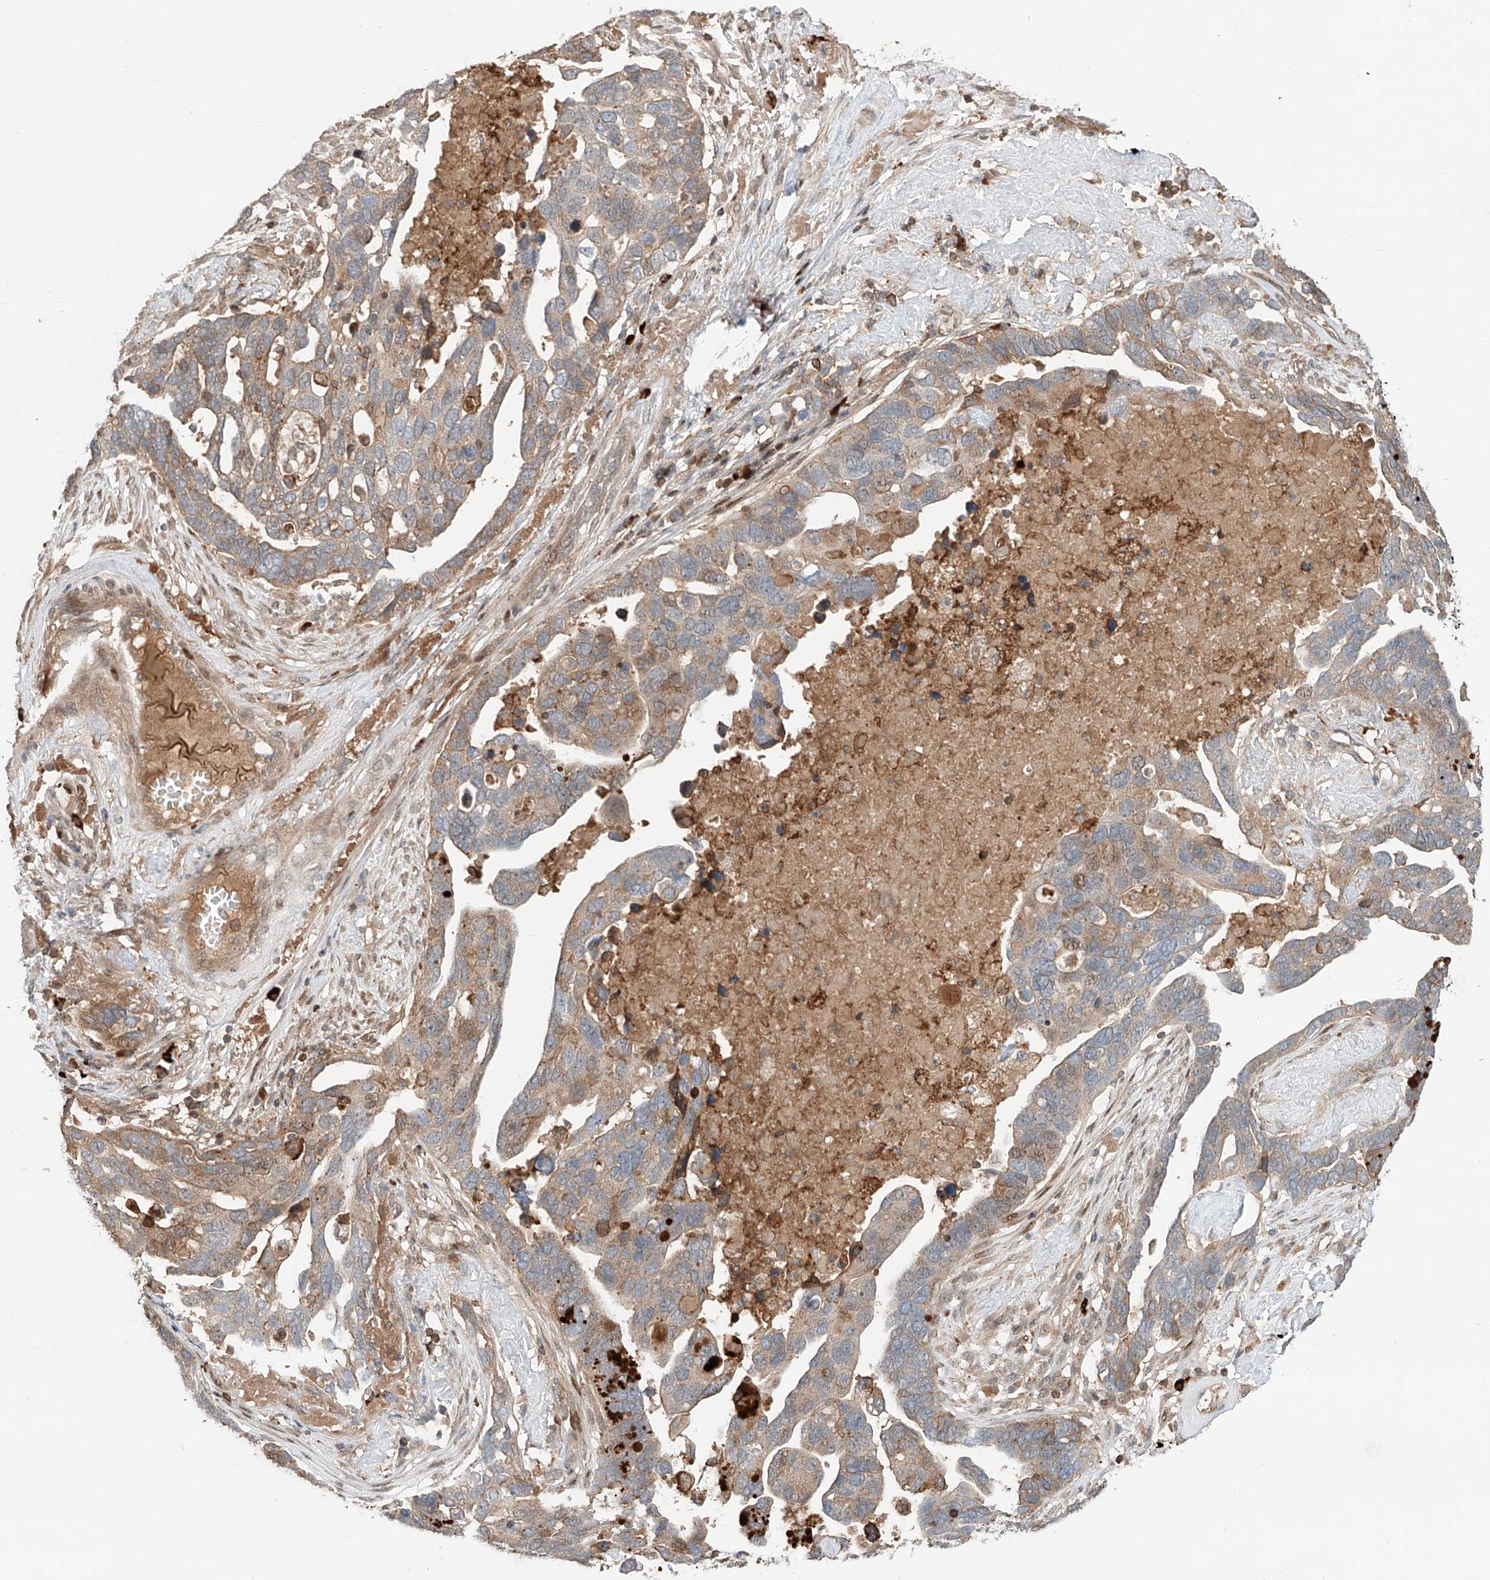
{"staining": {"intensity": "weak", "quantity": "25%-75%", "location": "cytoplasmic/membranous"}, "tissue": "ovarian cancer", "cell_type": "Tumor cells", "image_type": "cancer", "snomed": [{"axis": "morphology", "description": "Cystadenocarcinoma, serous, NOS"}, {"axis": "topography", "description": "Ovary"}], "caption": "The photomicrograph exhibits staining of ovarian cancer, revealing weak cytoplasmic/membranous protein expression (brown color) within tumor cells. (DAB (3,3'-diaminobenzidine) IHC, brown staining for protein, blue staining for nuclei).", "gene": "CEP162", "patient": {"sex": "female", "age": 54}}